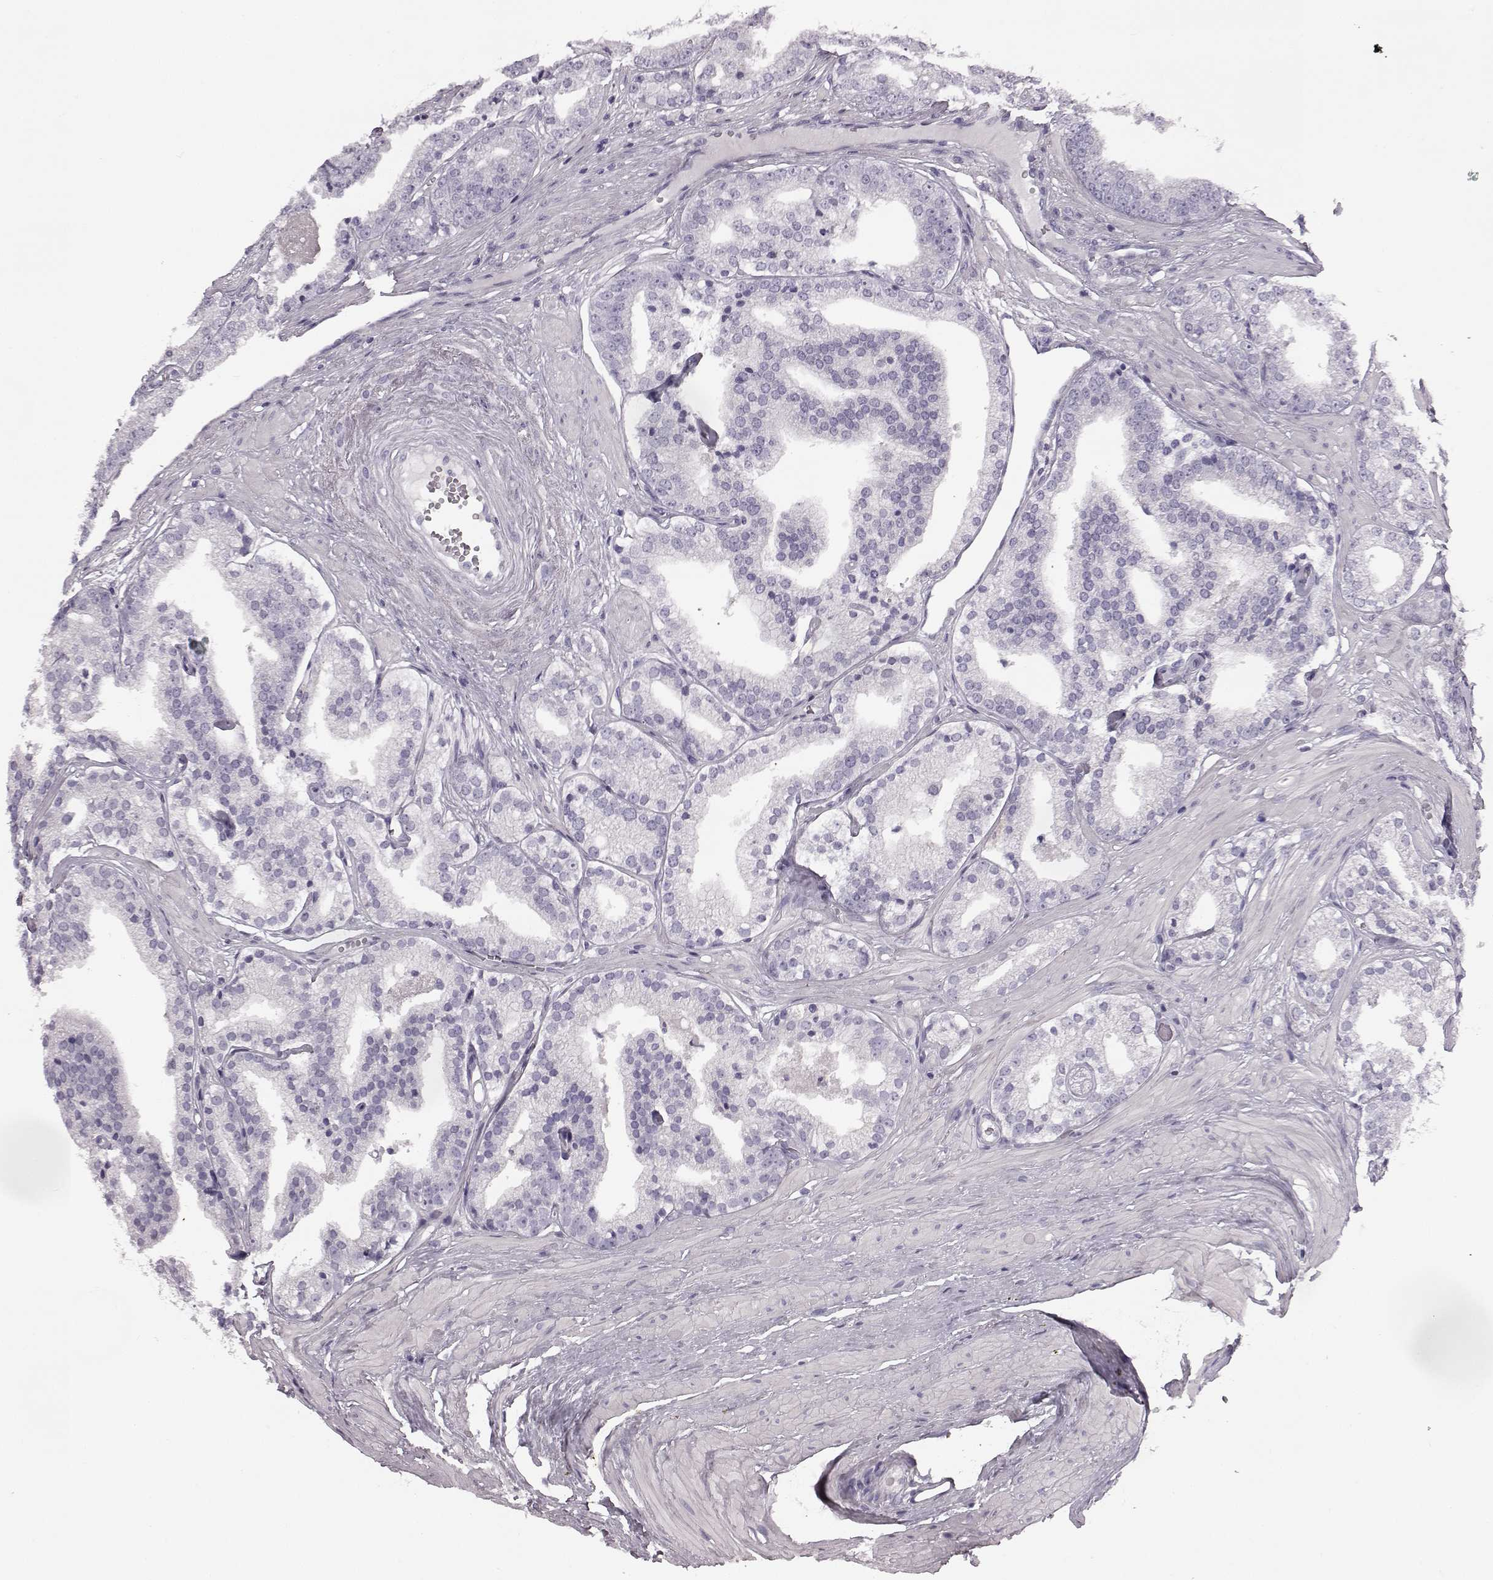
{"staining": {"intensity": "negative", "quantity": "none", "location": "none"}, "tissue": "prostate cancer", "cell_type": "Tumor cells", "image_type": "cancer", "snomed": [{"axis": "morphology", "description": "Adenocarcinoma, Low grade"}, {"axis": "topography", "description": "Prostate"}], "caption": "Immunohistochemistry histopathology image of neoplastic tissue: prostate cancer stained with DAB (3,3'-diaminobenzidine) exhibits no significant protein expression in tumor cells.", "gene": "ODAD4", "patient": {"sex": "male", "age": 60}}